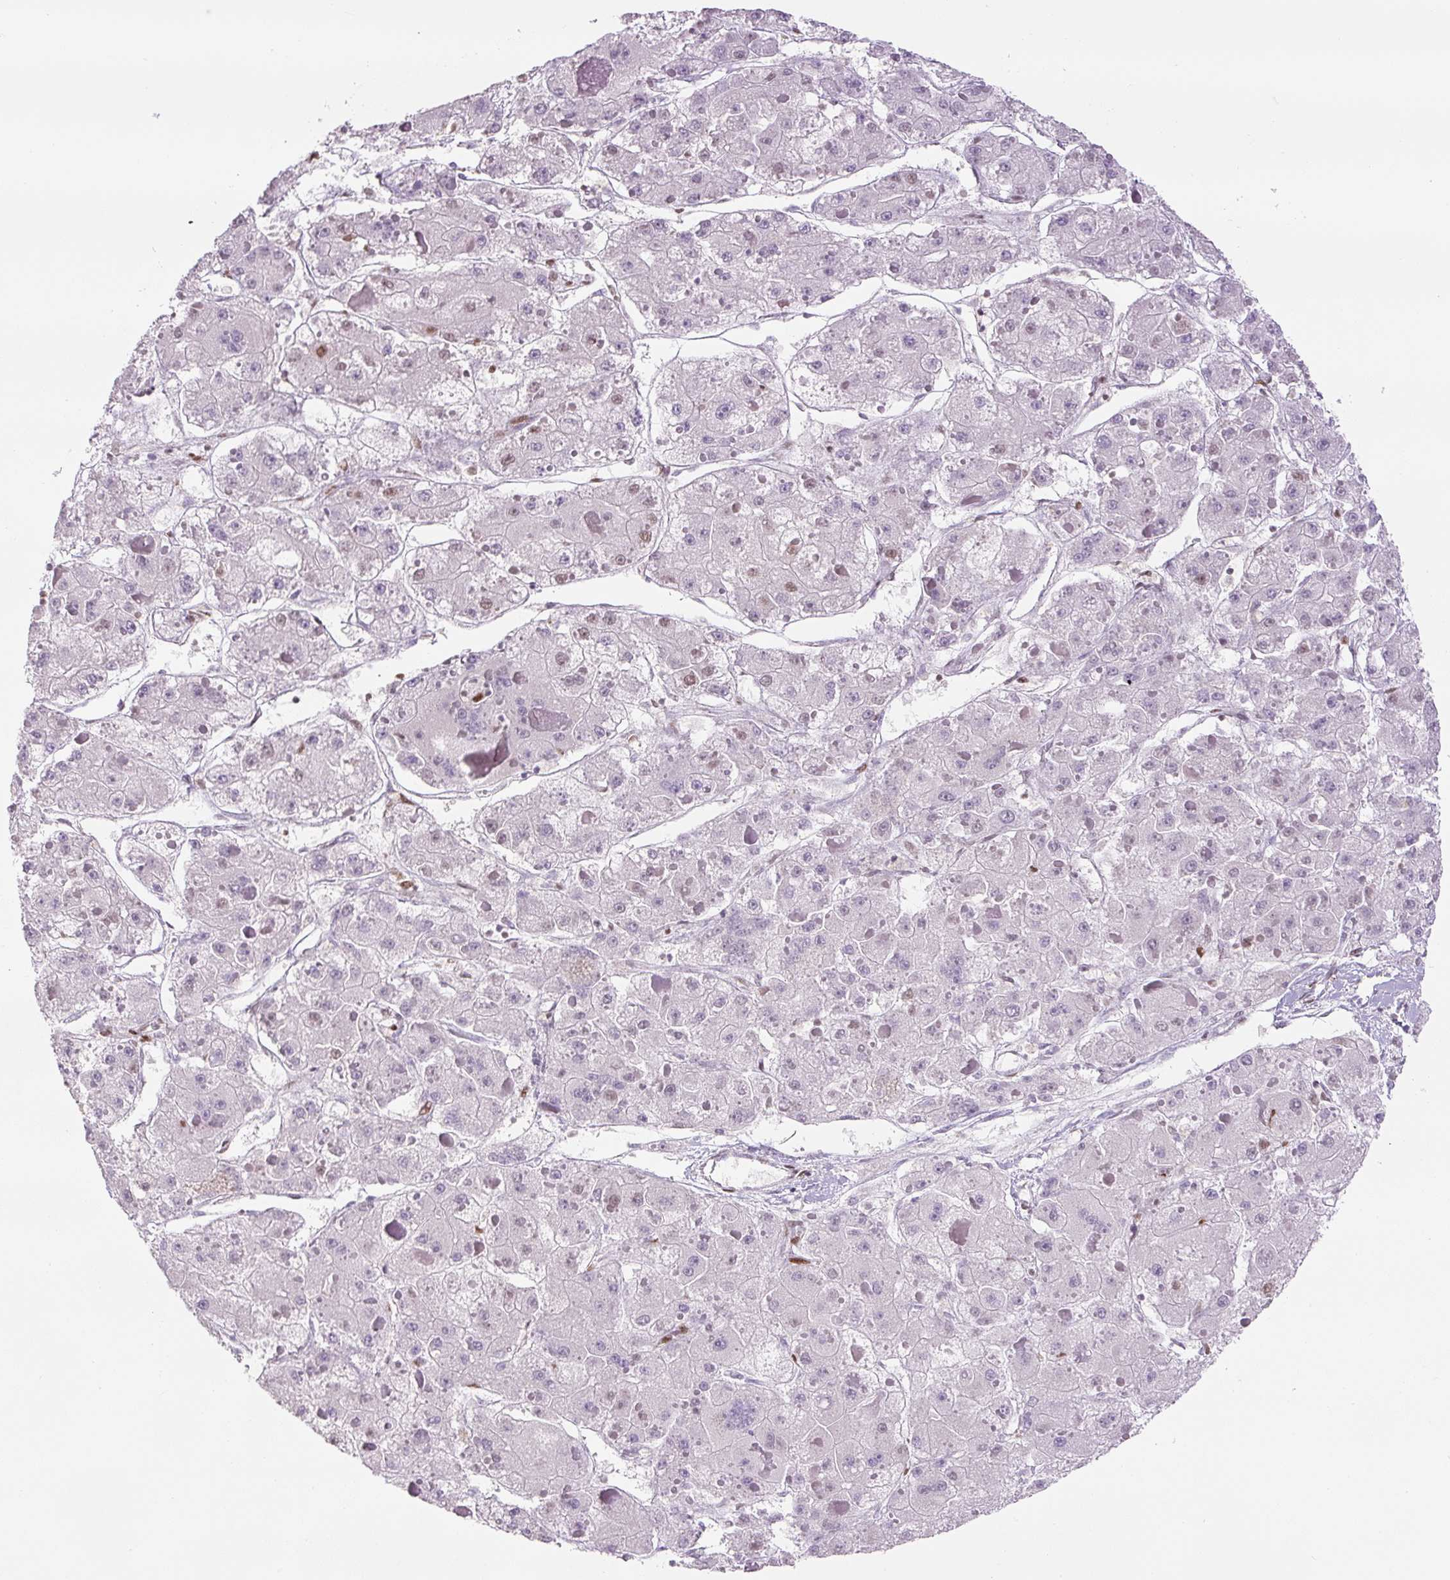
{"staining": {"intensity": "negative", "quantity": "none", "location": "none"}, "tissue": "liver cancer", "cell_type": "Tumor cells", "image_type": "cancer", "snomed": [{"axis": "morphology", "description": "Carcinoma, Hepatocellular, NOS"}, {"axis": "topography", "description": "Liver"}], "caption": "Human liver cancer stained for a protein using IHC reveals no staining in tumor cells.", "gene": "FUS", "patient": {"sex": "female", "age": 73}}